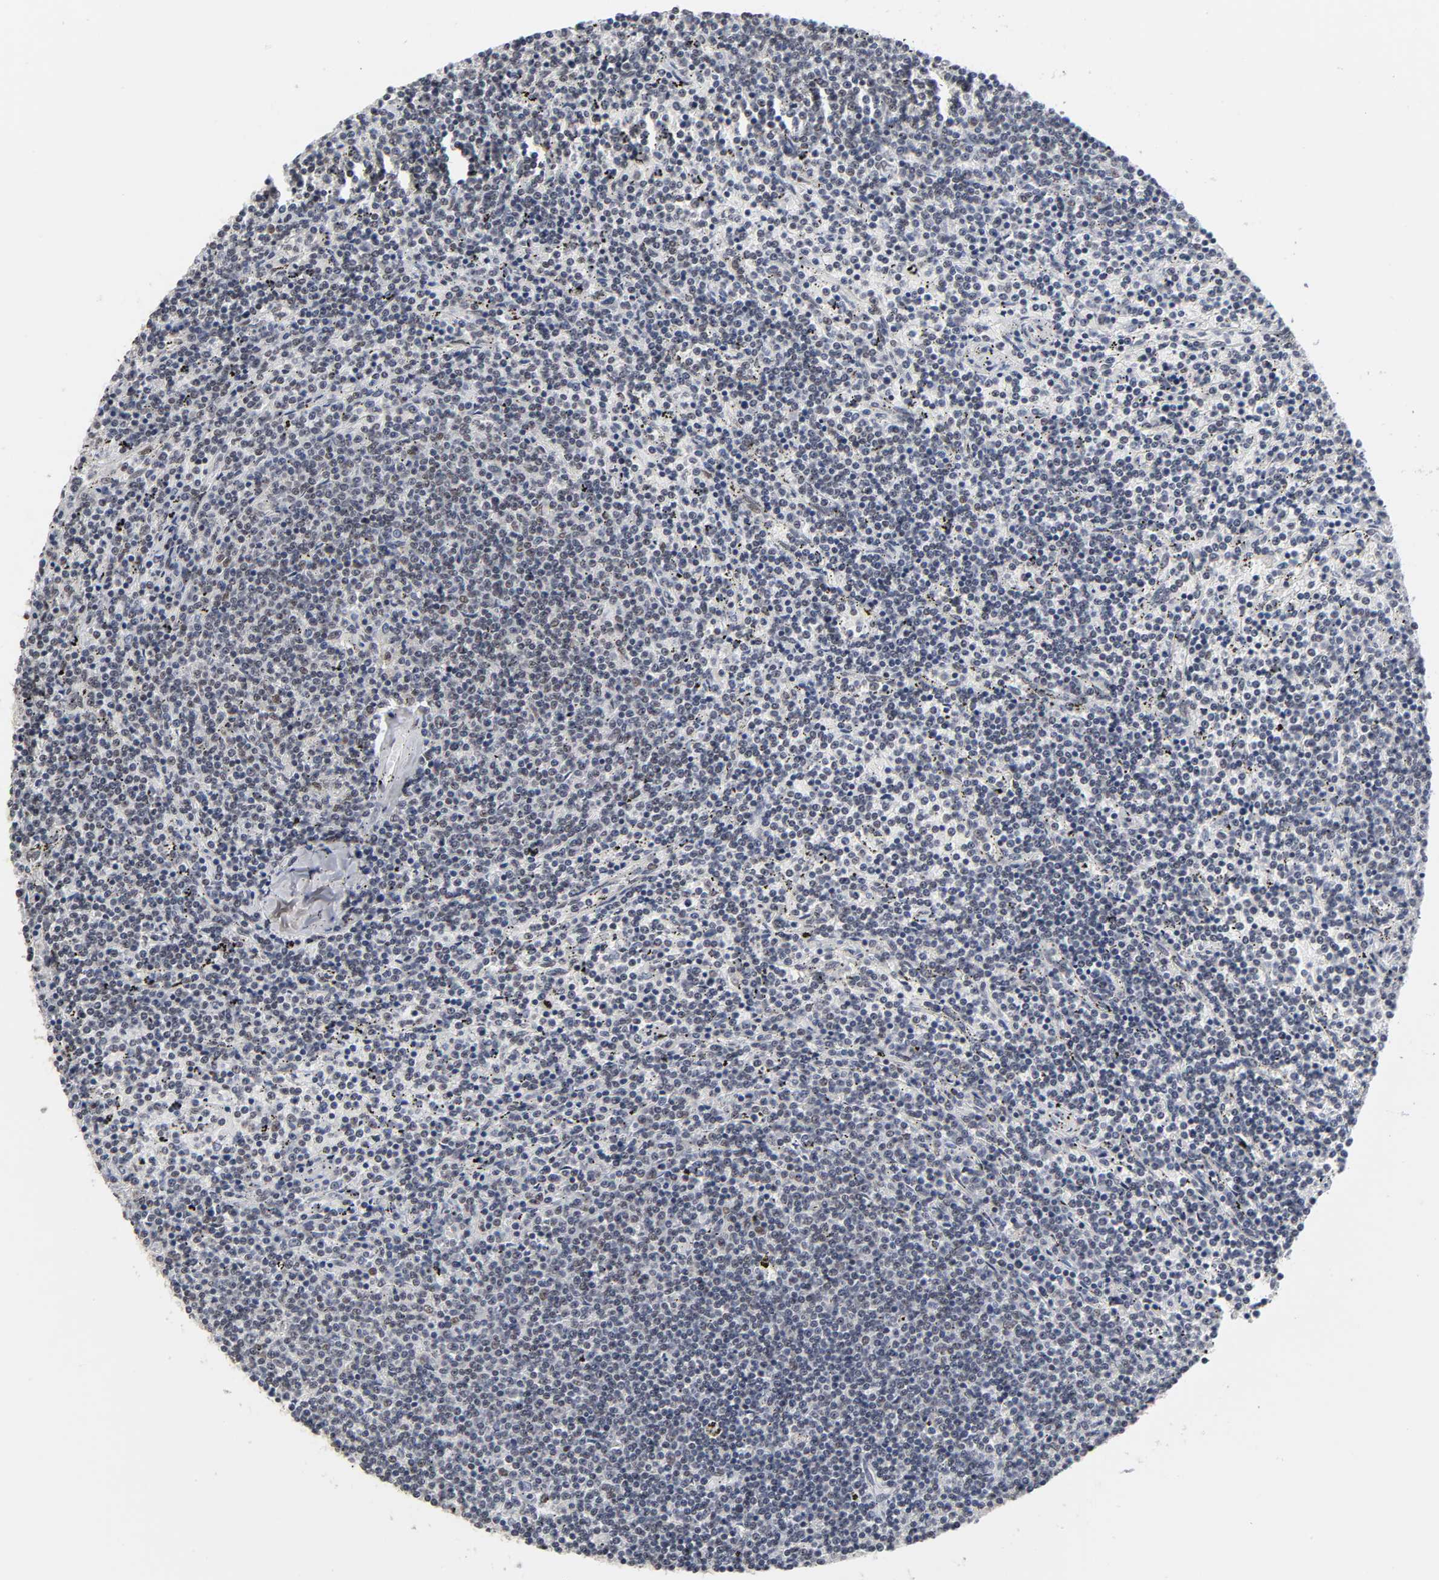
{"staining": {"intensity": "negative", "quantity": "none", "location": "none"}, "tissue": "lymphoma", "cell_type": "Tumor cells", "image_type": "cancer", "snomed": [{"axis": "morphology", "description": "Malignant lymphoma, non-Hodgkin's type, Low grade"}, {"axis": "topography", "description": "Spleen"}], "caption": "Low-grade malignant lymphoma, non-Hodgkin's type was stained to show a protein in brown. There is no significant staining in tumor cells. (Immunohistochemistry, brightfield microscopy, high magnification).", "gene": "TRIM33", "patient": {"sex": "female", "age": 50}}